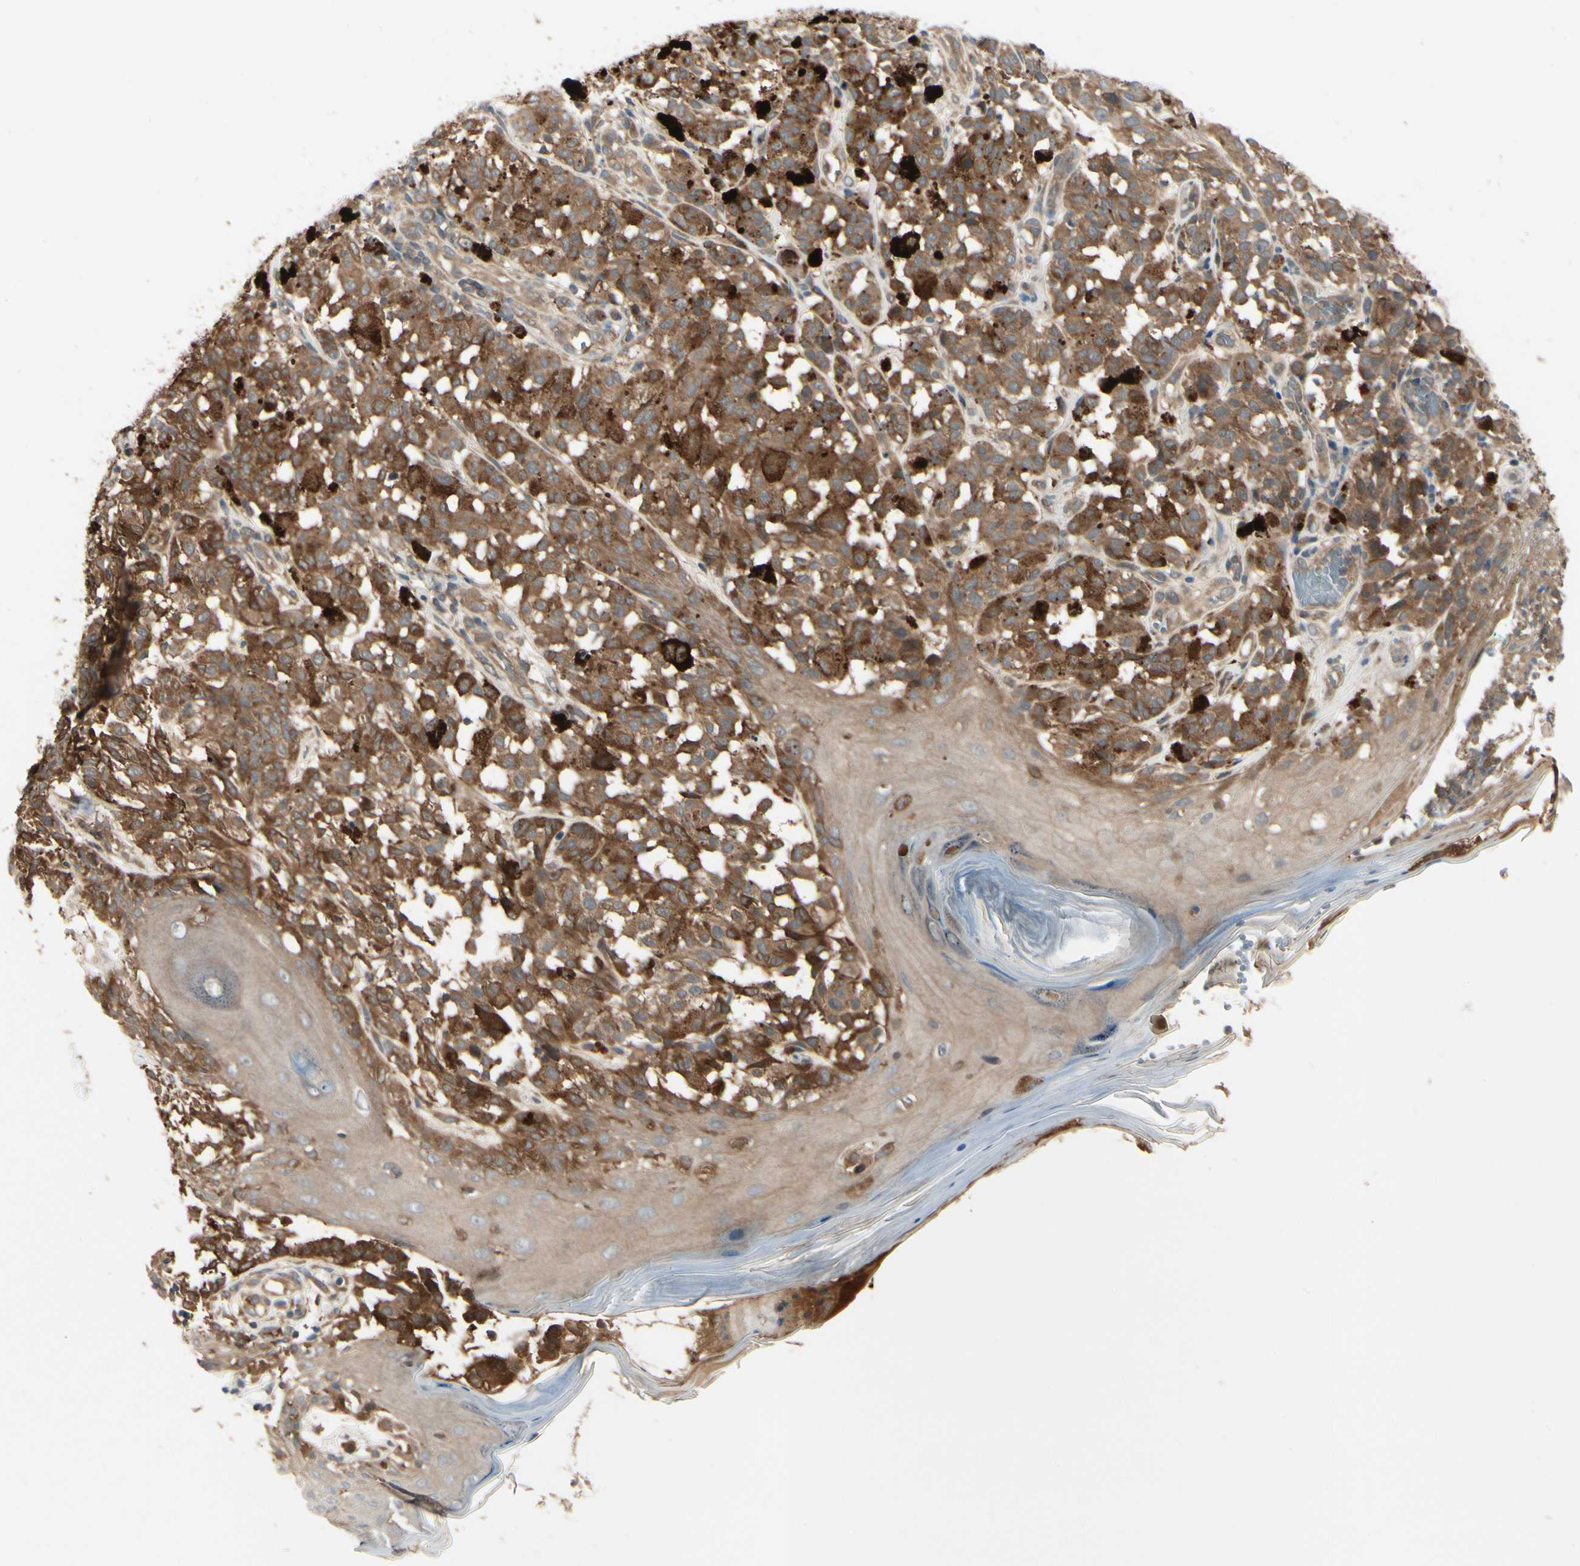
{"staining": {"intensity": "strong", "quantity": ">75%", "location": "cytoplasmic/membranous"}, "tissue": "melanoma", "cell_type": "Tumor cells", "image_type": "cancer", "snomed": [{"axis": "morphology", "description": "Malignant melanoma, NOS"}, {"axis": "topography", "description": "Skin"}], "caption": "Immunohistochemistry (DAB) staining of malignant melanoma shows strong cytoplasmic/membranous protein staining in about >75% of tumor cells.", "gene": "RNF14", "patient": {"sex": "female", "age": 46}}